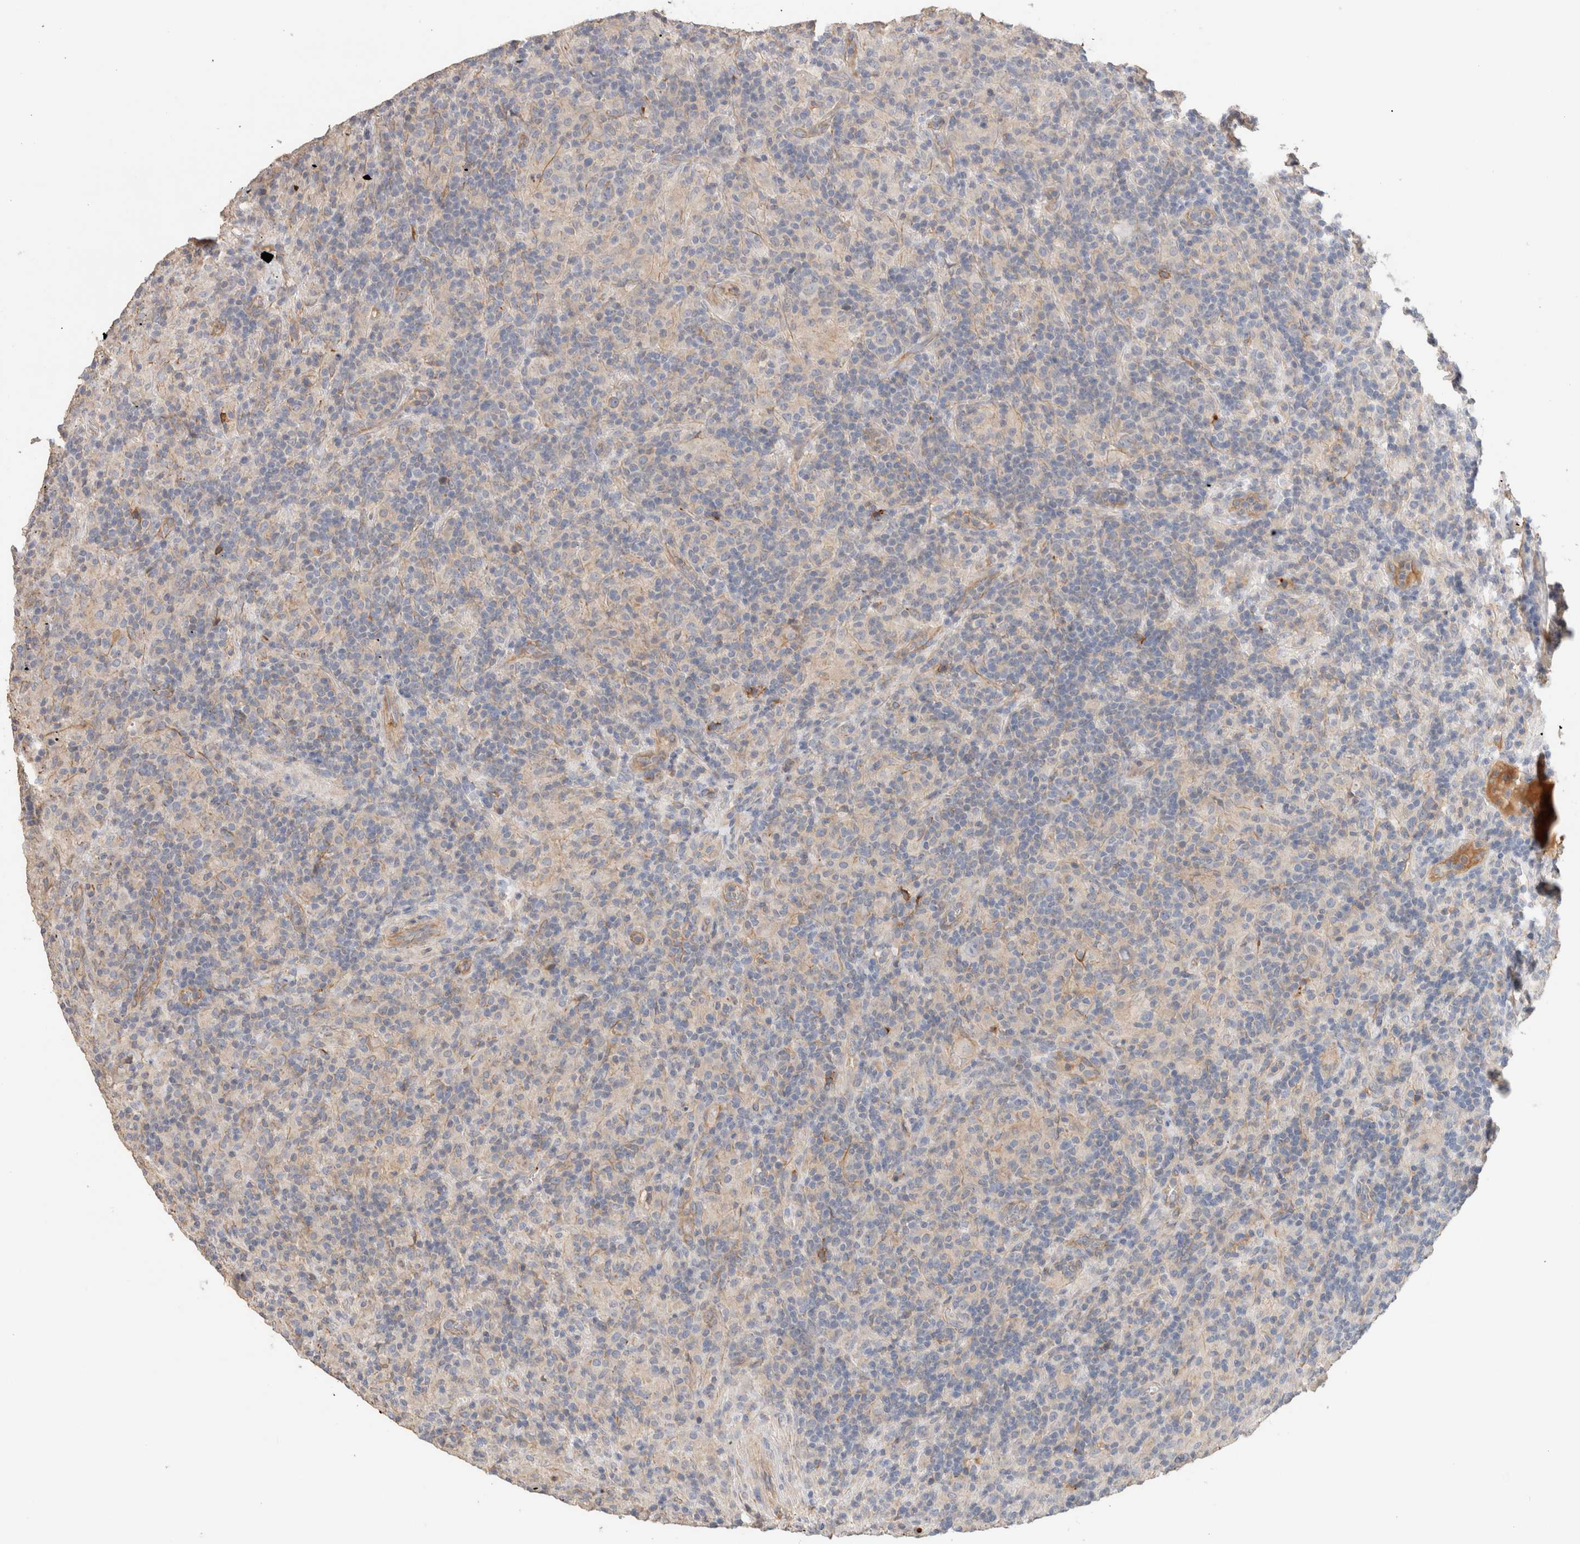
{"staining": {"intensity": "negative", "quantity": "none", "location": "none"}, "tissue": "lymphoma", "cell_type": "Tumor cells", "image_type": "cancer", "snomed": [{"axis": "morphology", "description": "Hodgkin's disease, NOS"}, {"axis": "topography", "description": "Lymph node"}], "caption": "The immunohistochemistry photomicrograph has no significant staining in tumor cells of lymphoma tissue.", "gene": "PROS1", "patient": {"sex": "male", "age": 70}}